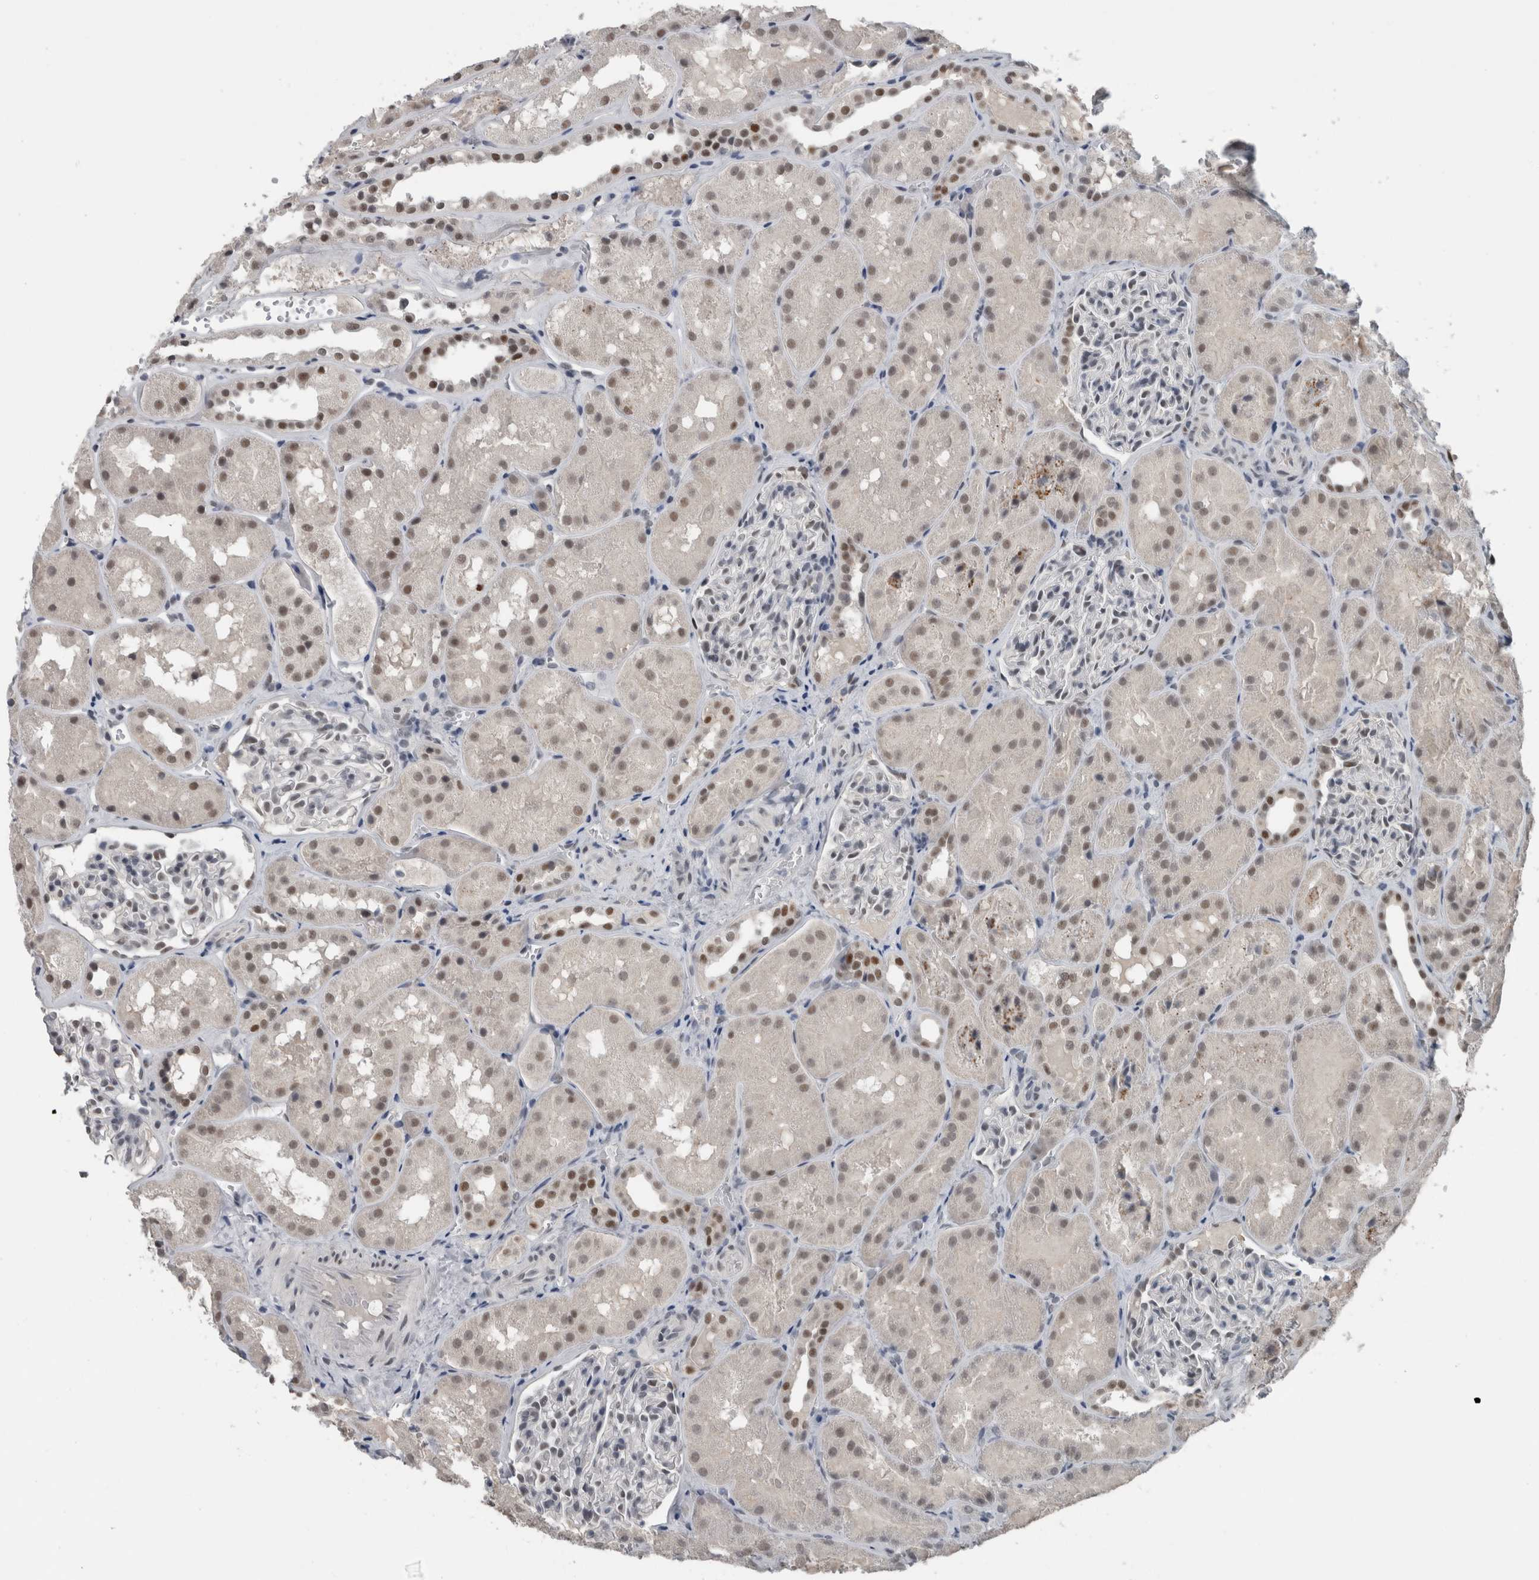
{"staining": {"intensity": "weak", "quantity": "<25%", "location": "nuclear"}, "tissue": "kidney", "cell_type": "Cells in glomeruli", "image_type": "normal", "snomed": [{"axis": "morphology", "description": "Normal tissue, NOS"}, {"axis": "topography", "description": "Kidney"}], "caption": "The photomicrograph exhibits no staining of cells in glomeruli in benign kidney. Nuclei are stained in blue.", "gene": "ZBTB21", "patient": {"sex": "male", "age": 16}}